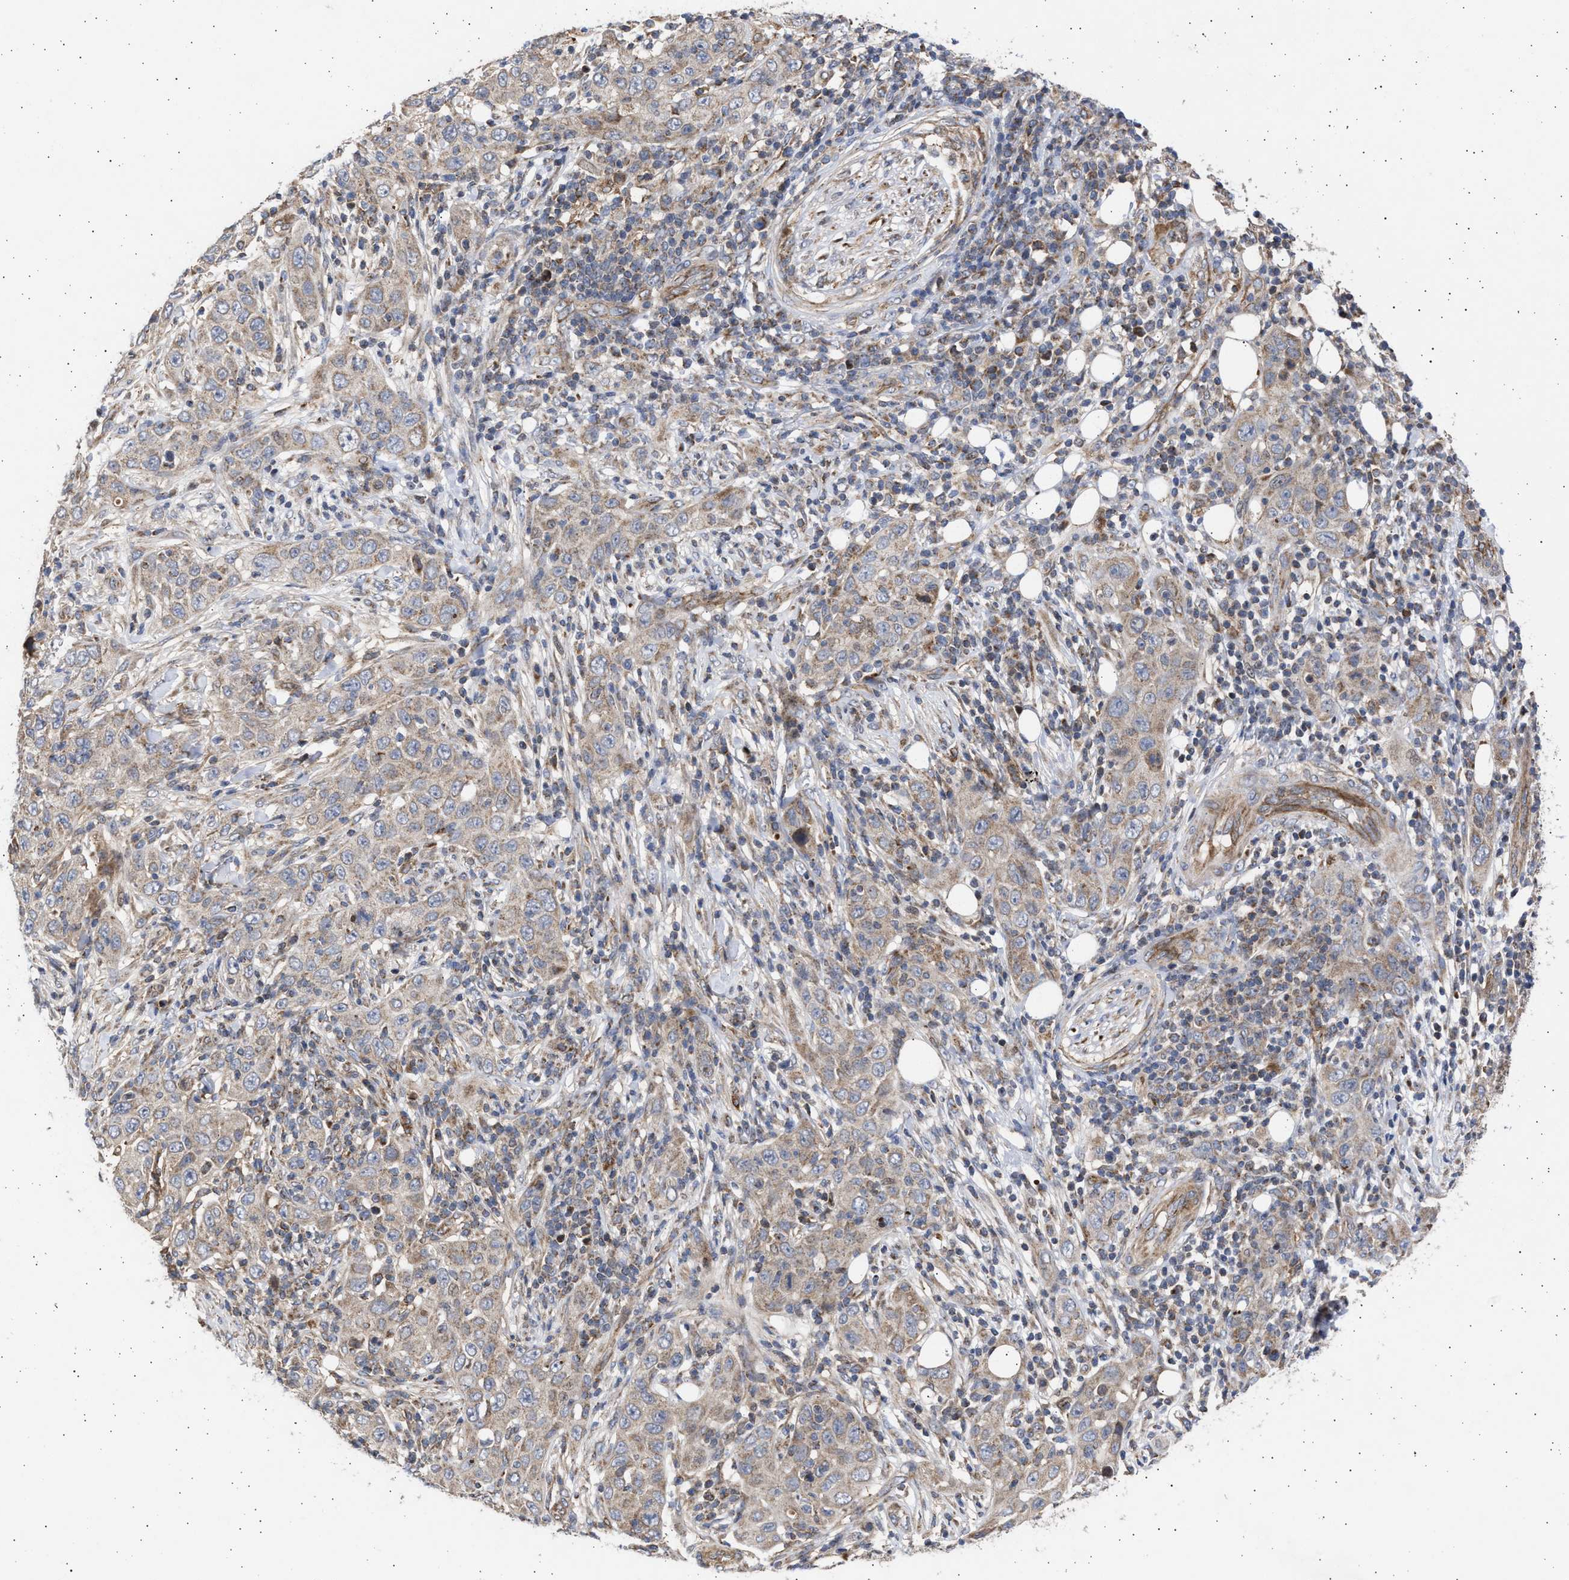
{"staining": {"intensity": "weak", "quantity": ">75%", "location": "cytoplasmic/membranous"}, "tissue": "skin cancer", "cell_type": "Tumor cells", "image_type": "cancer", "snomed": [{"axis": "morphology", "description": "Squamous cell carcinoma, NOS"}, {"axis": "topography", "description": "Skin"}], "caption": "A high-resolution photomicrograph shows IHC staining of skin cancer (squamous cell carcinoma), which shows weak cytoplasmic/membranous staining in approximately >75% of tumor cells. The protein of interest is shown in brown color, while the nuclei are stained blue.", "gene": "TTC19", "patient": {"sex": "female", "age": 88}}